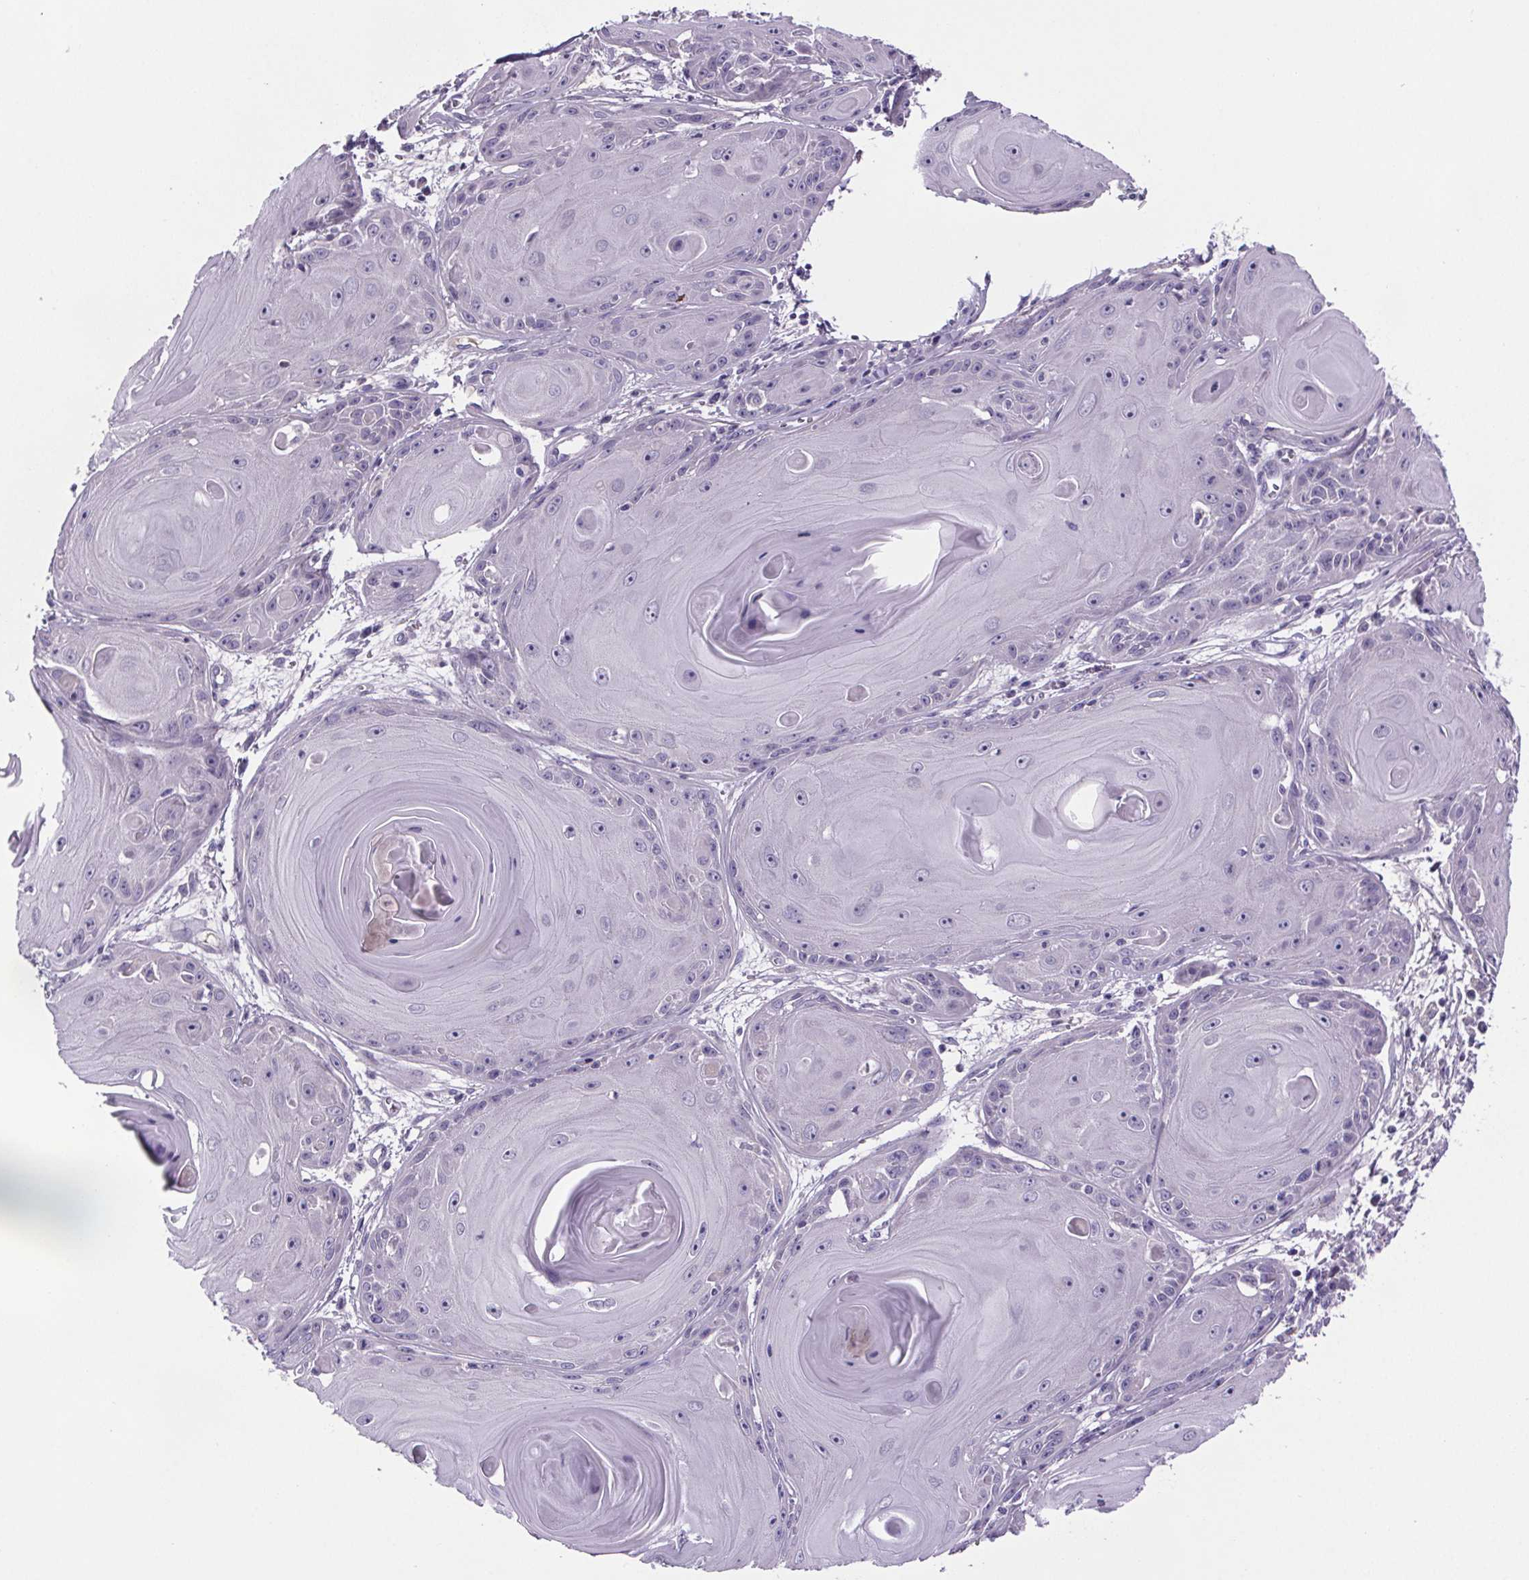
{"staining": {"intensity": "negative", "quantity": "none", "location": "none"}, "tissue": "skin cancer", "cell_type": "Tumor cells", "image_type": "cancer", "snomed": [{"axis": "morphology", "description": "Squamous cell carcinoma, NOS"}, {"axis": "topography", "description": "Skin"}, {"axis": "topography", "description": "Vulva"}], "caption": "DAB immunohistochemical staining of human skin cancer (squamous cell carcinoma) demonstrates no significant expression in tumor cells.", "gene": "CUBN", "patient": {"sex": "female", "age": 85}}